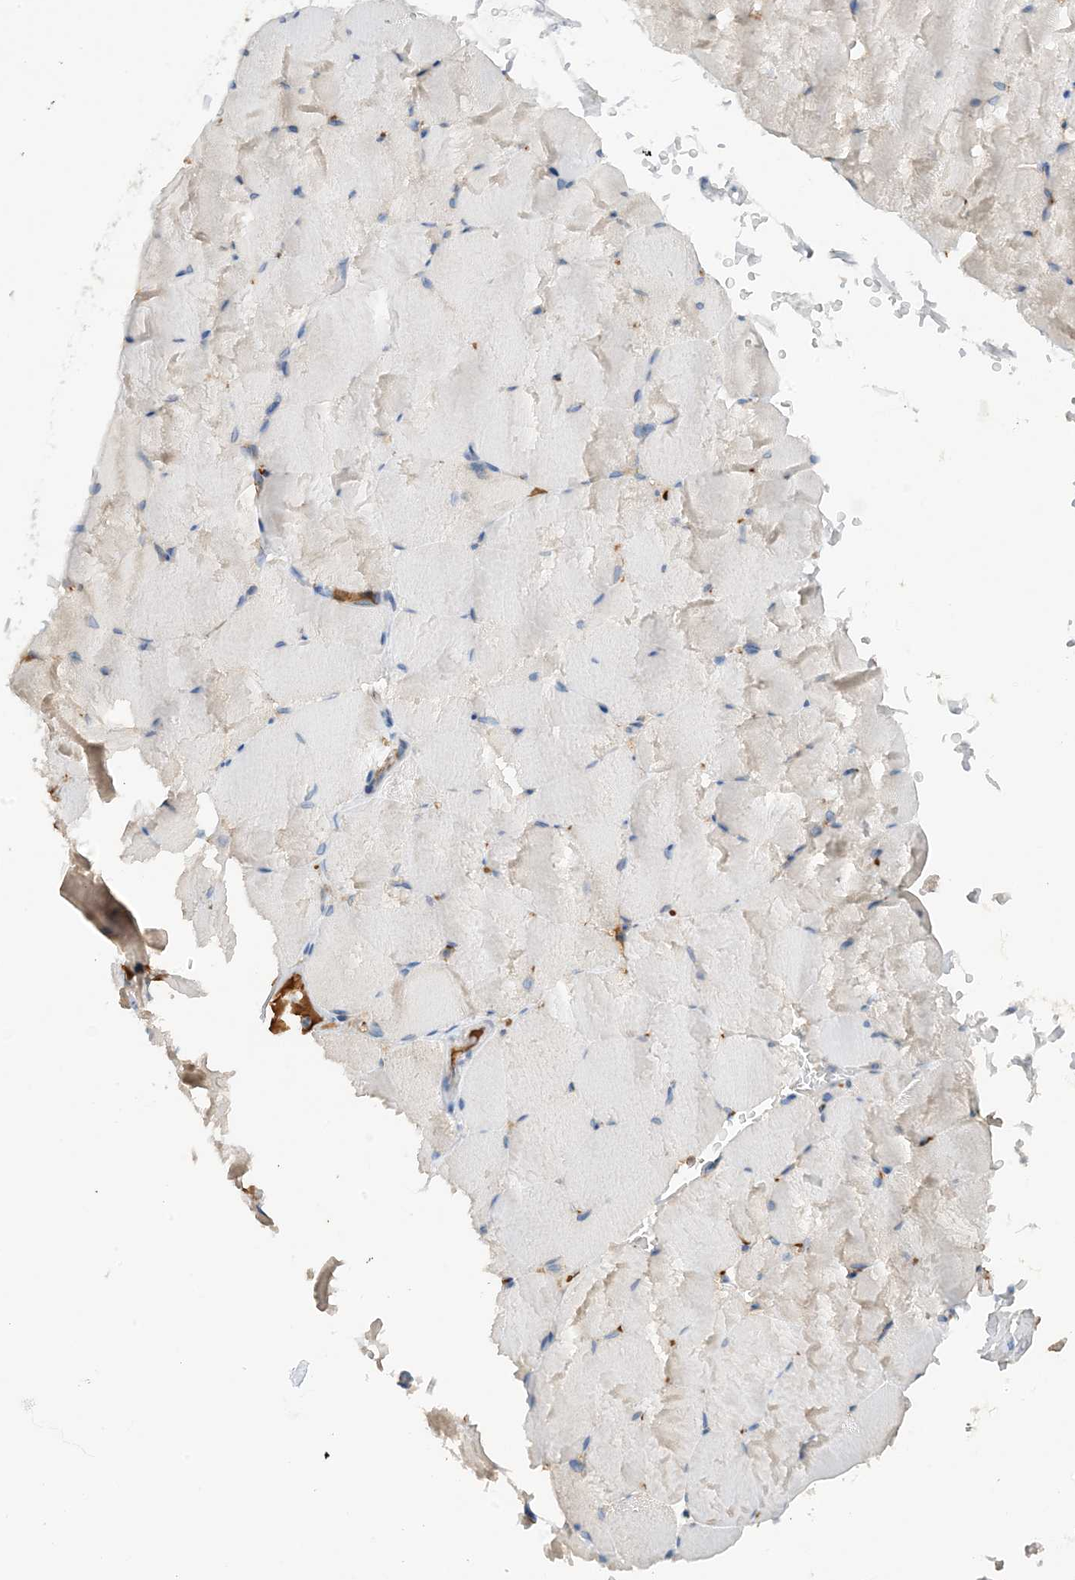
{"staining": {"intensity": "negative", "quantity": "none", "location": "none"}, "tissue": "skeletal muscle", "cell_type": "Myocytes", "image_type": "normal", "snomed": [{"axis": "morphology", "description": "Normal tissue, NOS"}, {"axis": "topography", "description": "Skeletal muscle"}, {"axis": "topography", "description": "Parathyroid gland"}], "caption": "IHC image of unremarkable skeletal muscle: skeletal muscle stained with DAB displays no significant protein staining in myocytes.", "gene": "SLC5A11", "patient": {"sex": "female", "age": 37}}